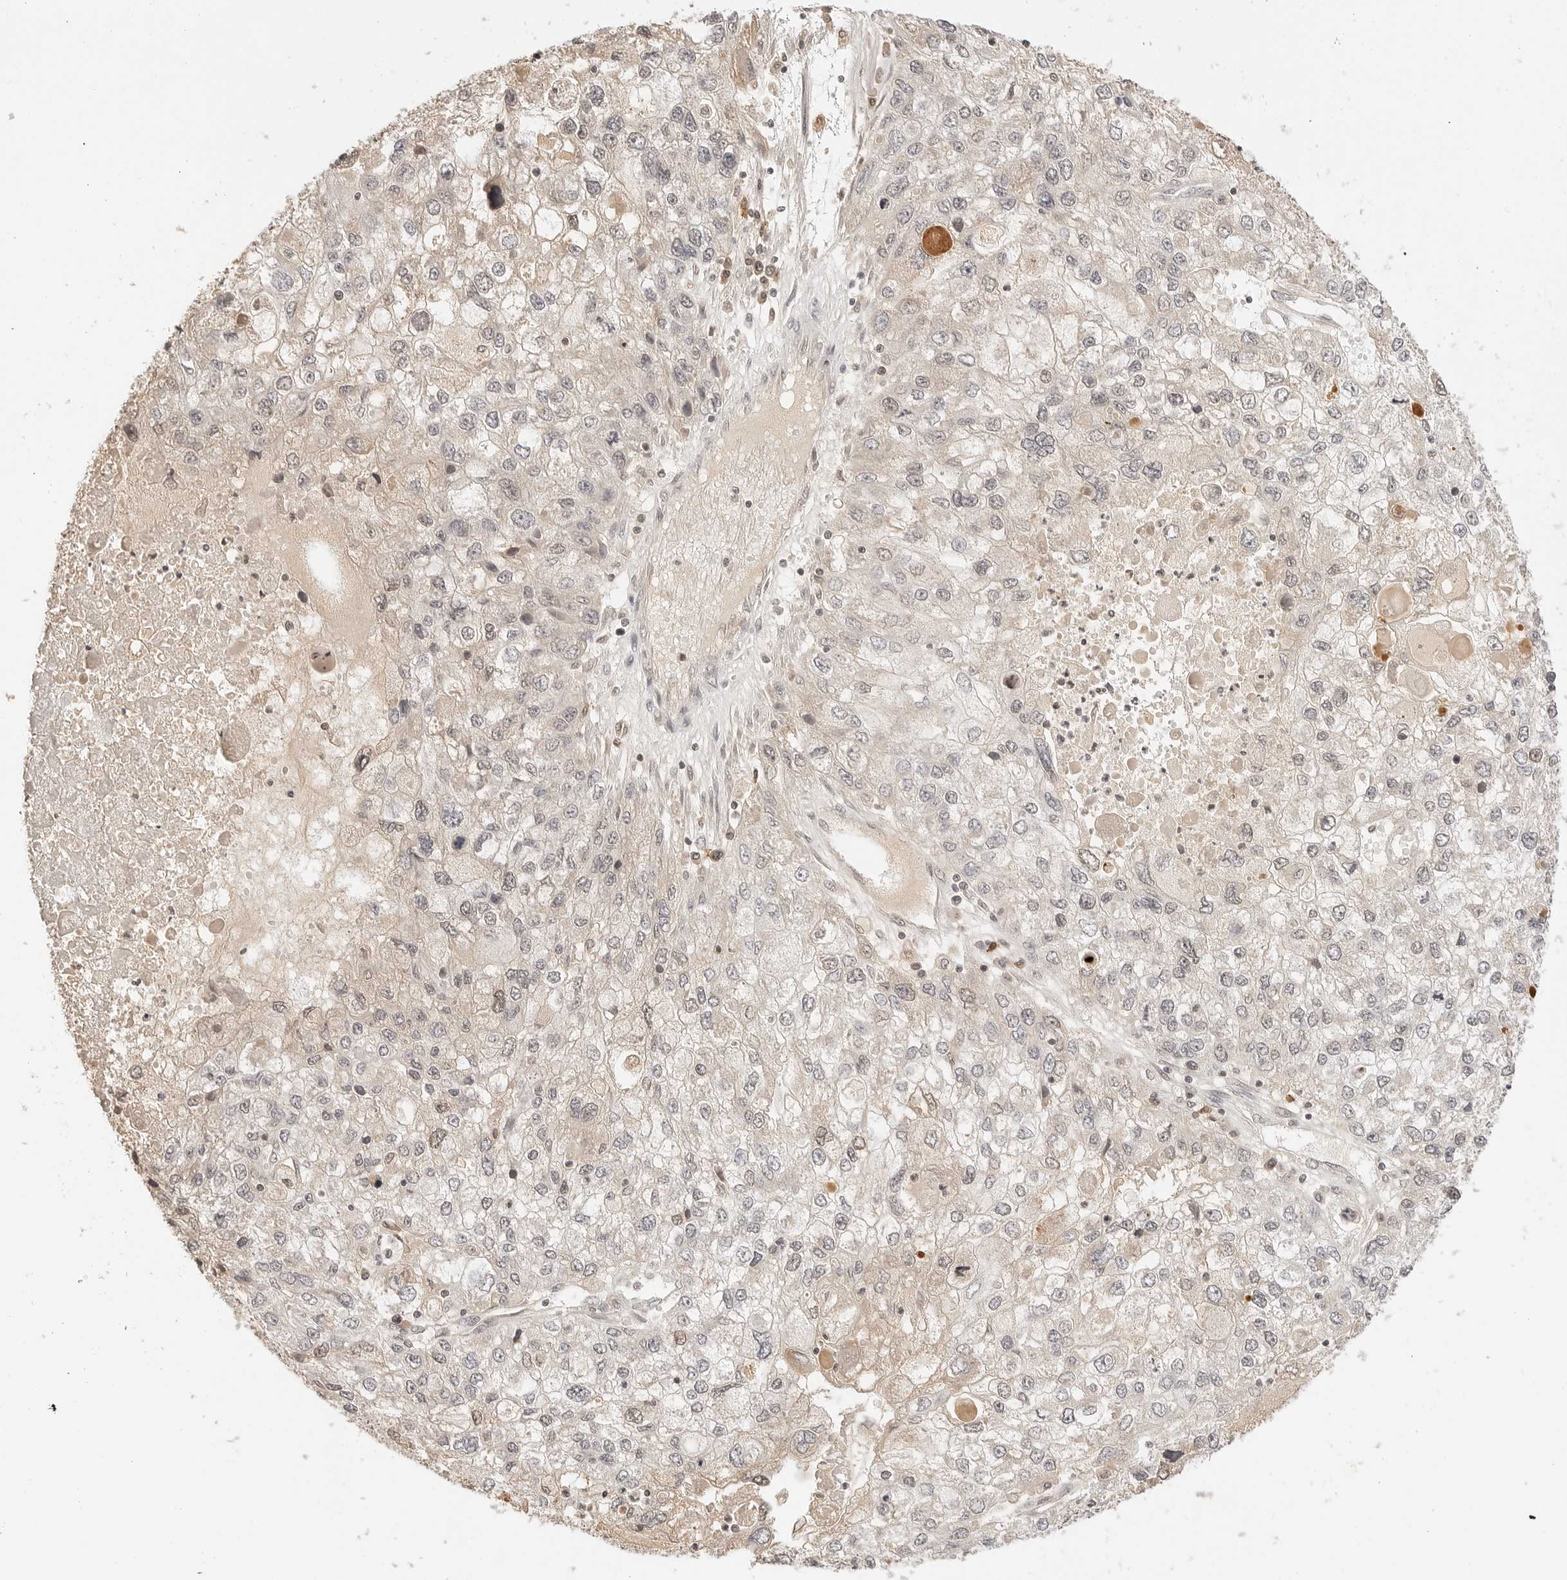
{"staining": {"intensity": "negative", "quantity": "none", "location": "none"}, "tissue": "endometrial cancer", "cell_type": "Tumor cells", "image_type": "cancer", "snomed": [{"axis": "morphology", "description": "Adenocarcinoma, NOS"}, {"axis": "topography", "description": "Endometrium"}], "caption": "Immunohistochemistry (IHC) micrograph of neoplastic tissue: human adenocarcinoma (endometrial) stained with DAB exhibits no significant protein expression in tumor cells.", "gene": "SEPTIN4", "patient": {"sex": "female", "age": 49}}